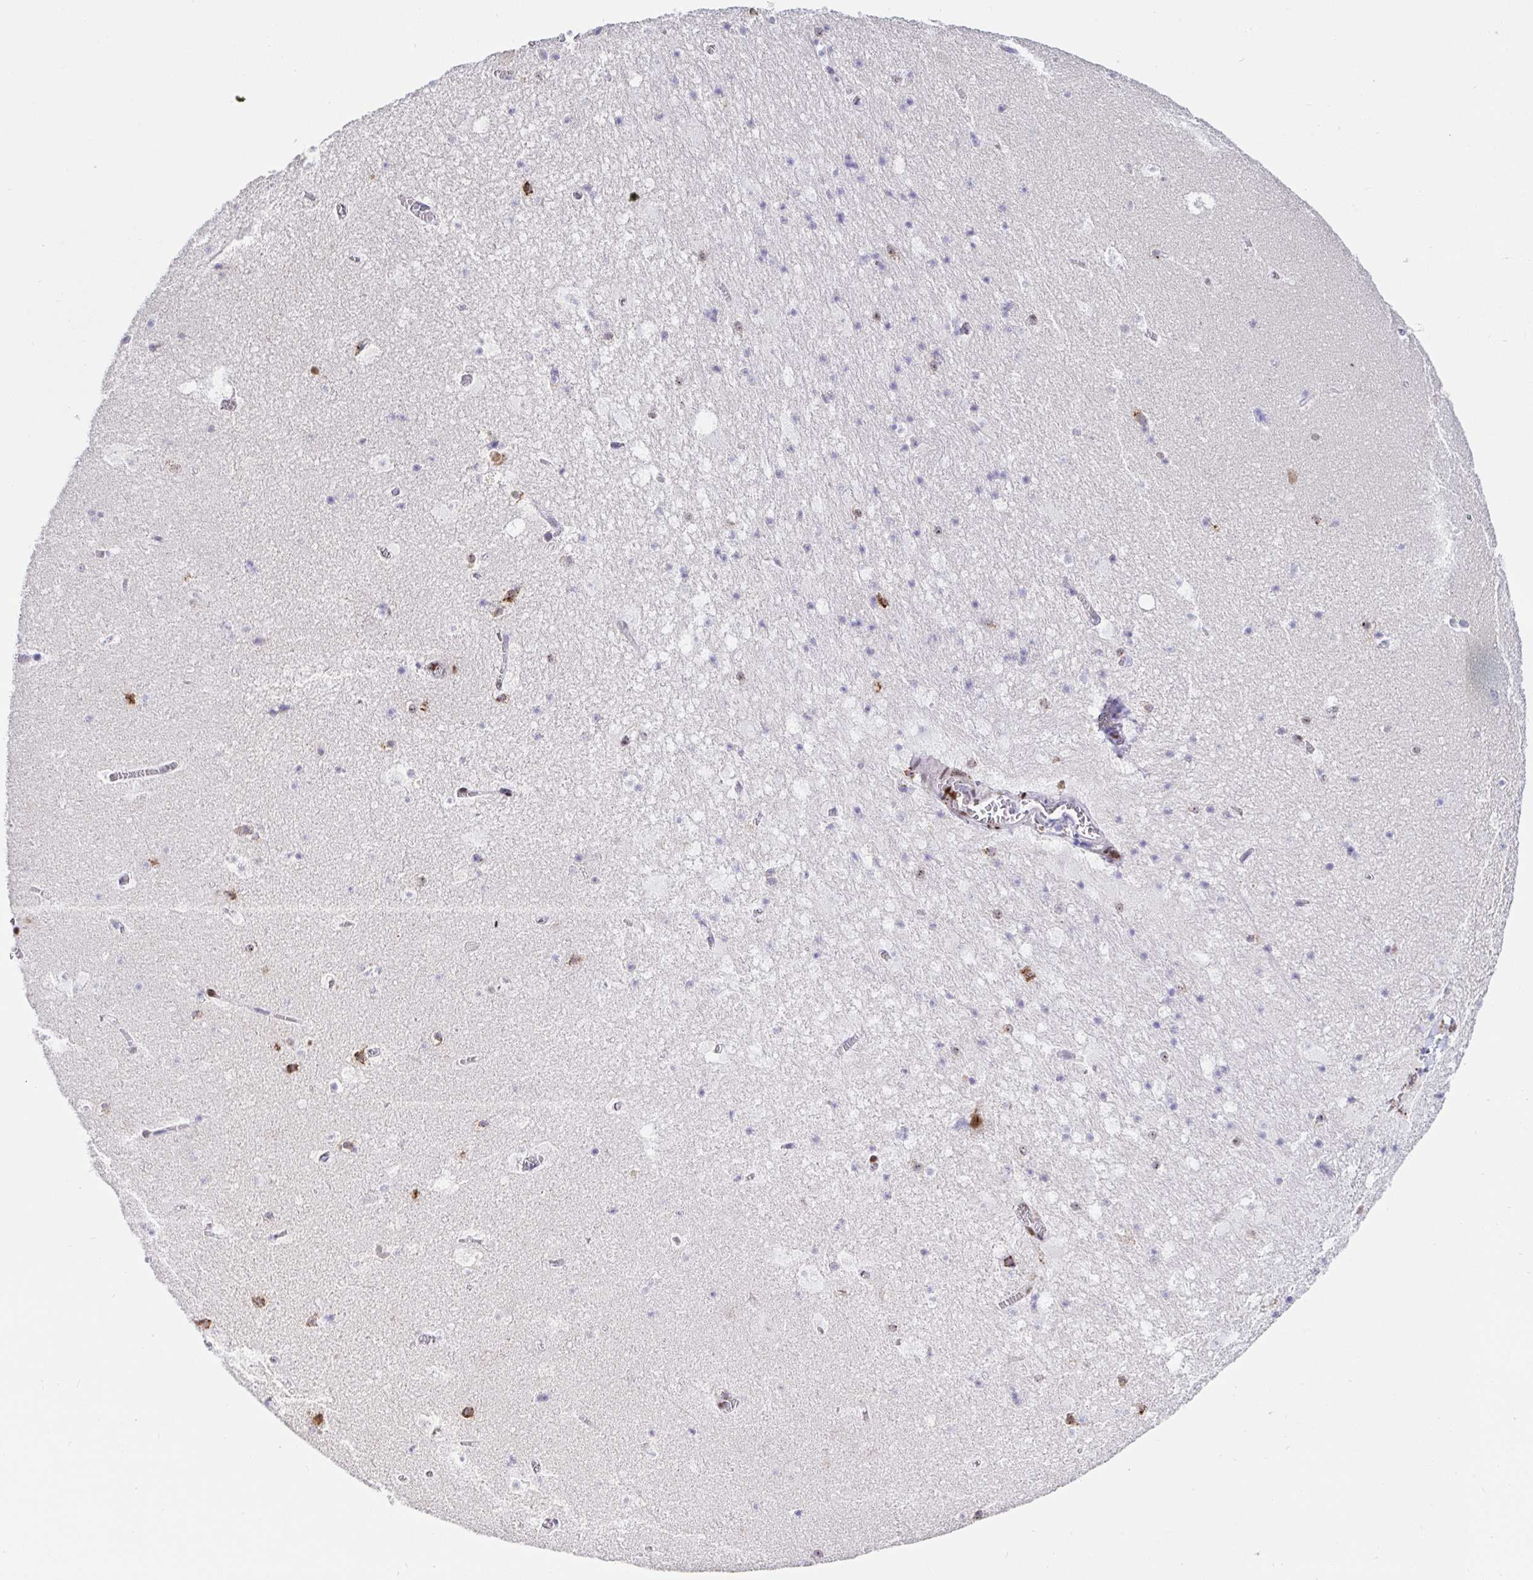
{"staining": {"intensity": "weak", "quantity": "<25%", "location": "nuclear"}, "tissue": "hippocampus", "cell_type": "Glial cells", "image_type": "normal", "snomed": [{"axis": "morphology", "description": "Normal tissue, NOS"}, {"axis": "topography", "description": "Hippocampus"}], "caption": "The micrograph displays no staining of glial cells in benign hippocampus.", "gene": "SETD5", "patient": {"sex": "female", "age": 42}}